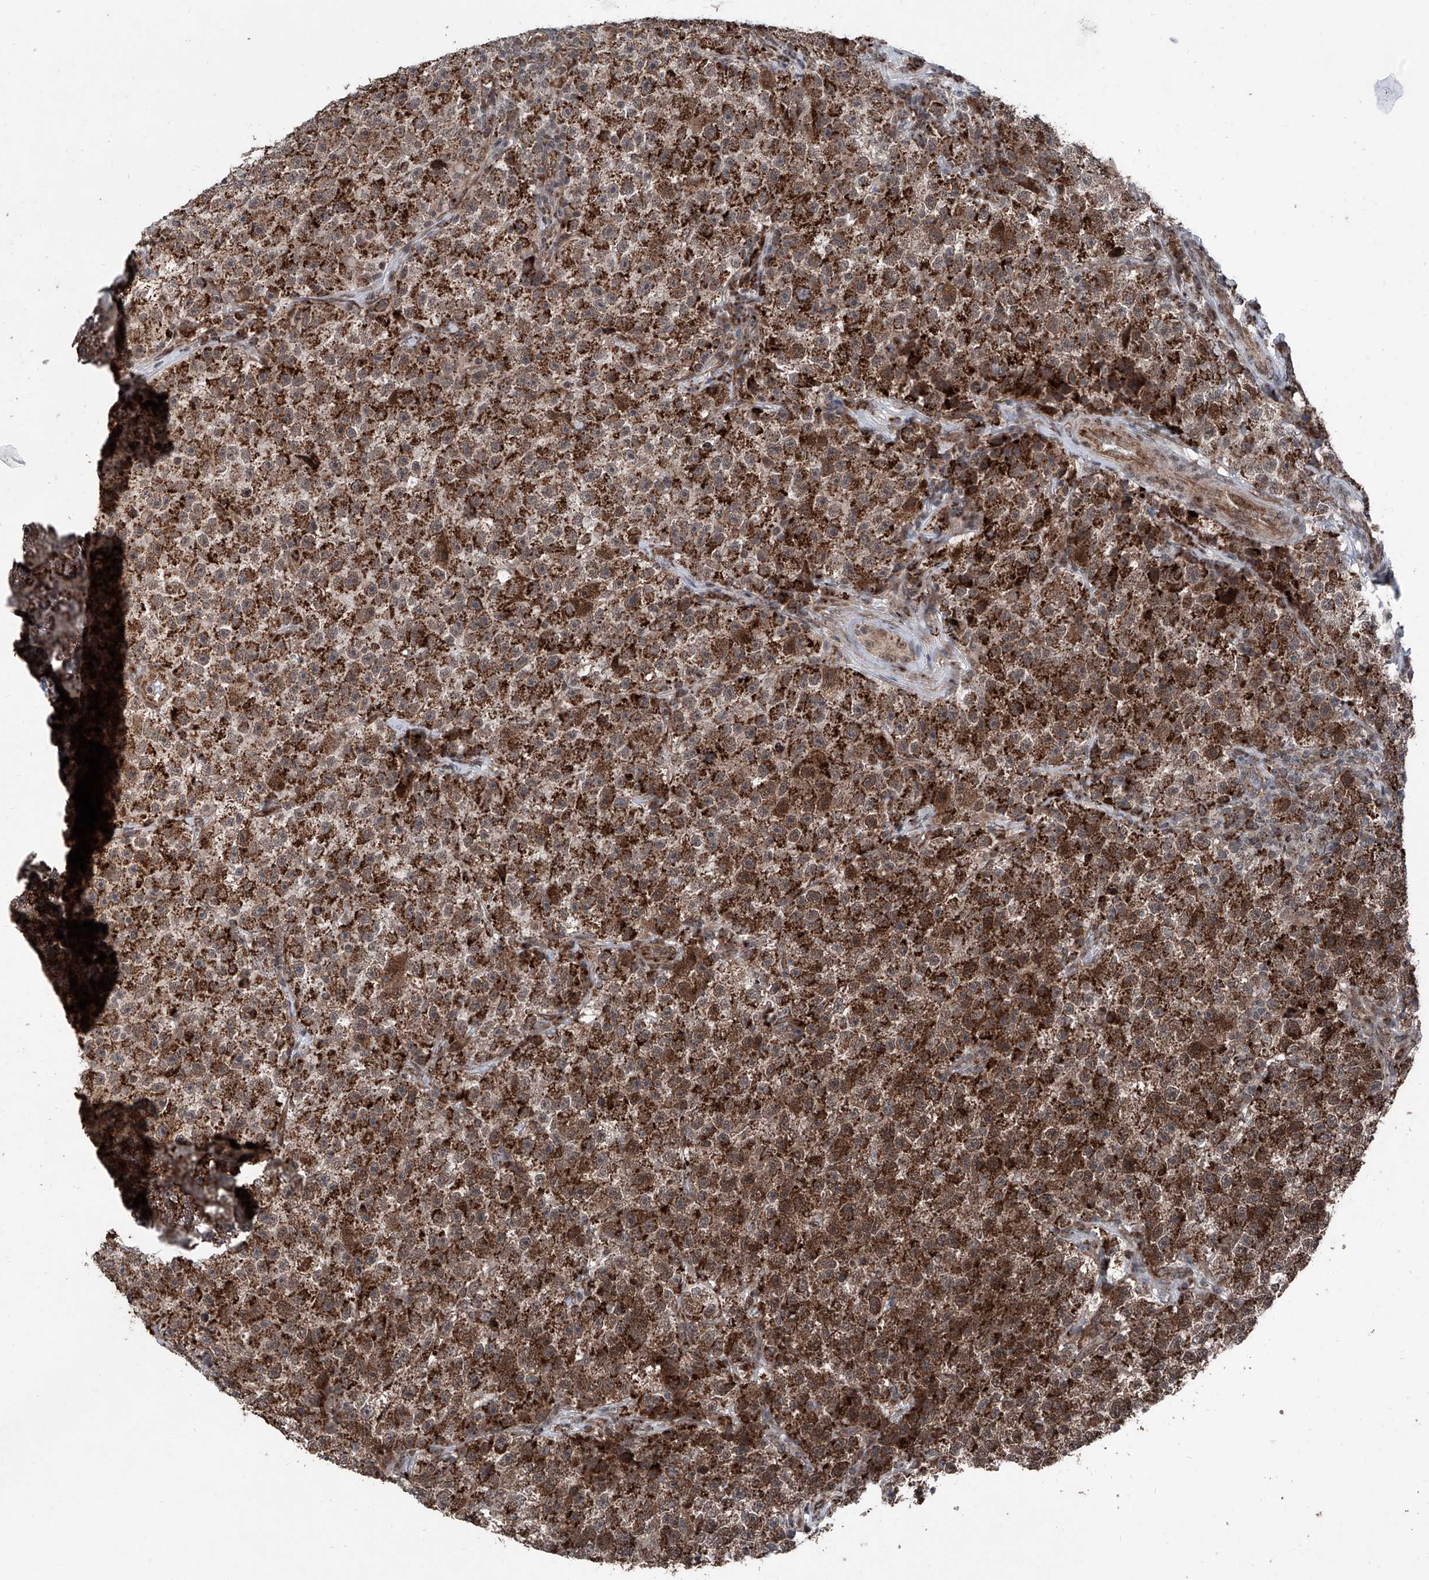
{"staining": {"intensity": "strong", "quantity": "25%-75%", "location": "cytoplasmic/membranous,nuclear"}, "tissue": "testis cancer", "cell_type": "Tumor cells", "image_type": "cancer", "snomed": [{"axis": "morphology", "description": "Seminoma, NOS"}, {"axis": "topography", "description": "Testis"}], "caption": "Protein expression by IHC reveals strong cytoplasmic/membranous and nuclear positivity in about 25%-75% of tumor cells in testis cancer.", "gene": "COA7", "patient": {"sex": "male", "age": 22}}